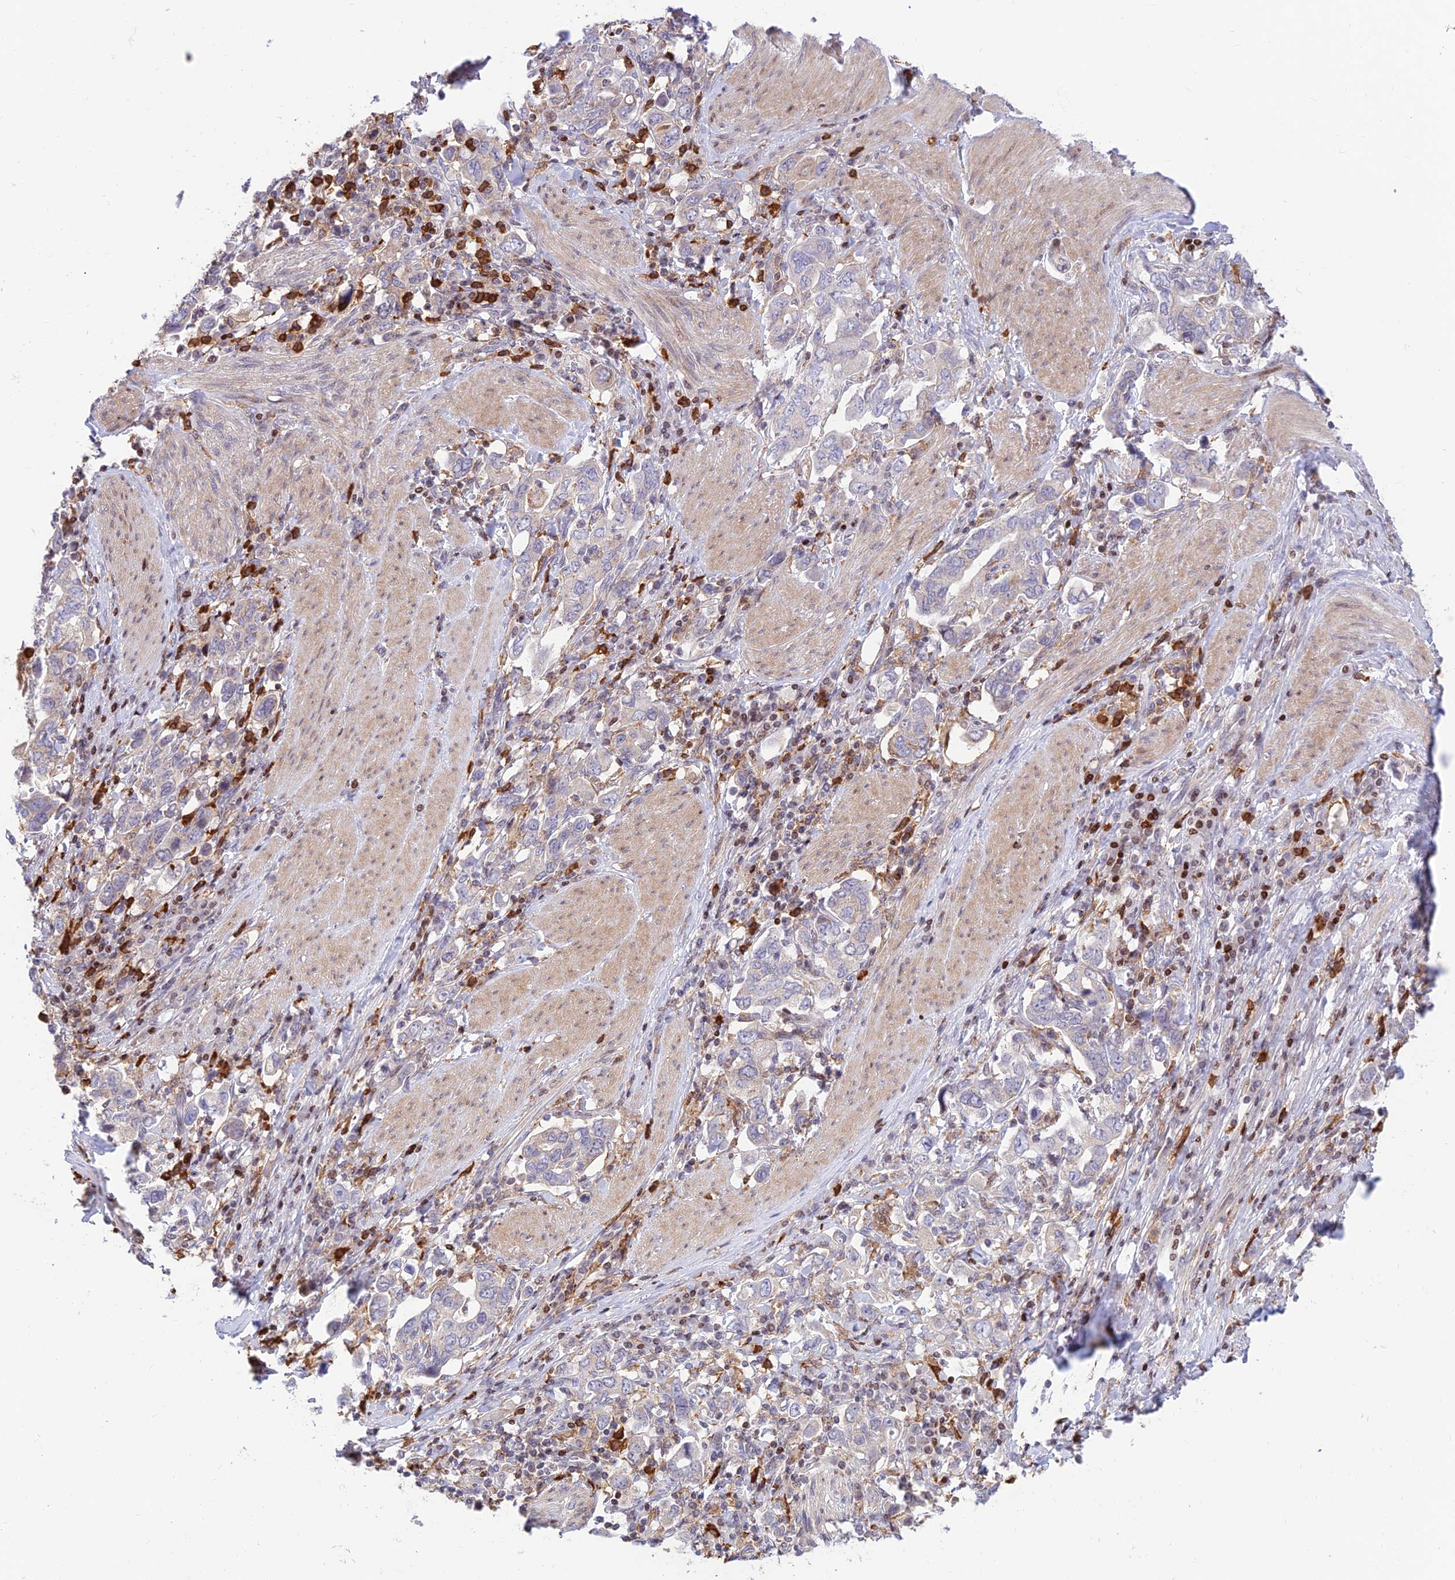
{"staining": {"intensity": "weak", "quantity": "<25%", "location": "cytoplasmic/membranous"}, "tissue": "stomach cancer", "cell_type": "Tumor cells", "image_type": "cancer", "snomed": [{"axis": "morphology", "description": "Adenocarcinoma, NOS"}, {"axis": "topography", "description": "Stomach, upper"}, {"axis": "topography", "description": "Stomach"}], "caption": "DAB immunohistochemical staining of stomach cancer (adenocarcinoma) demonstrates no significant staining in tumor cells.", "gene": "FAM186B", "patient": {"sex": "male", "age": 62}}